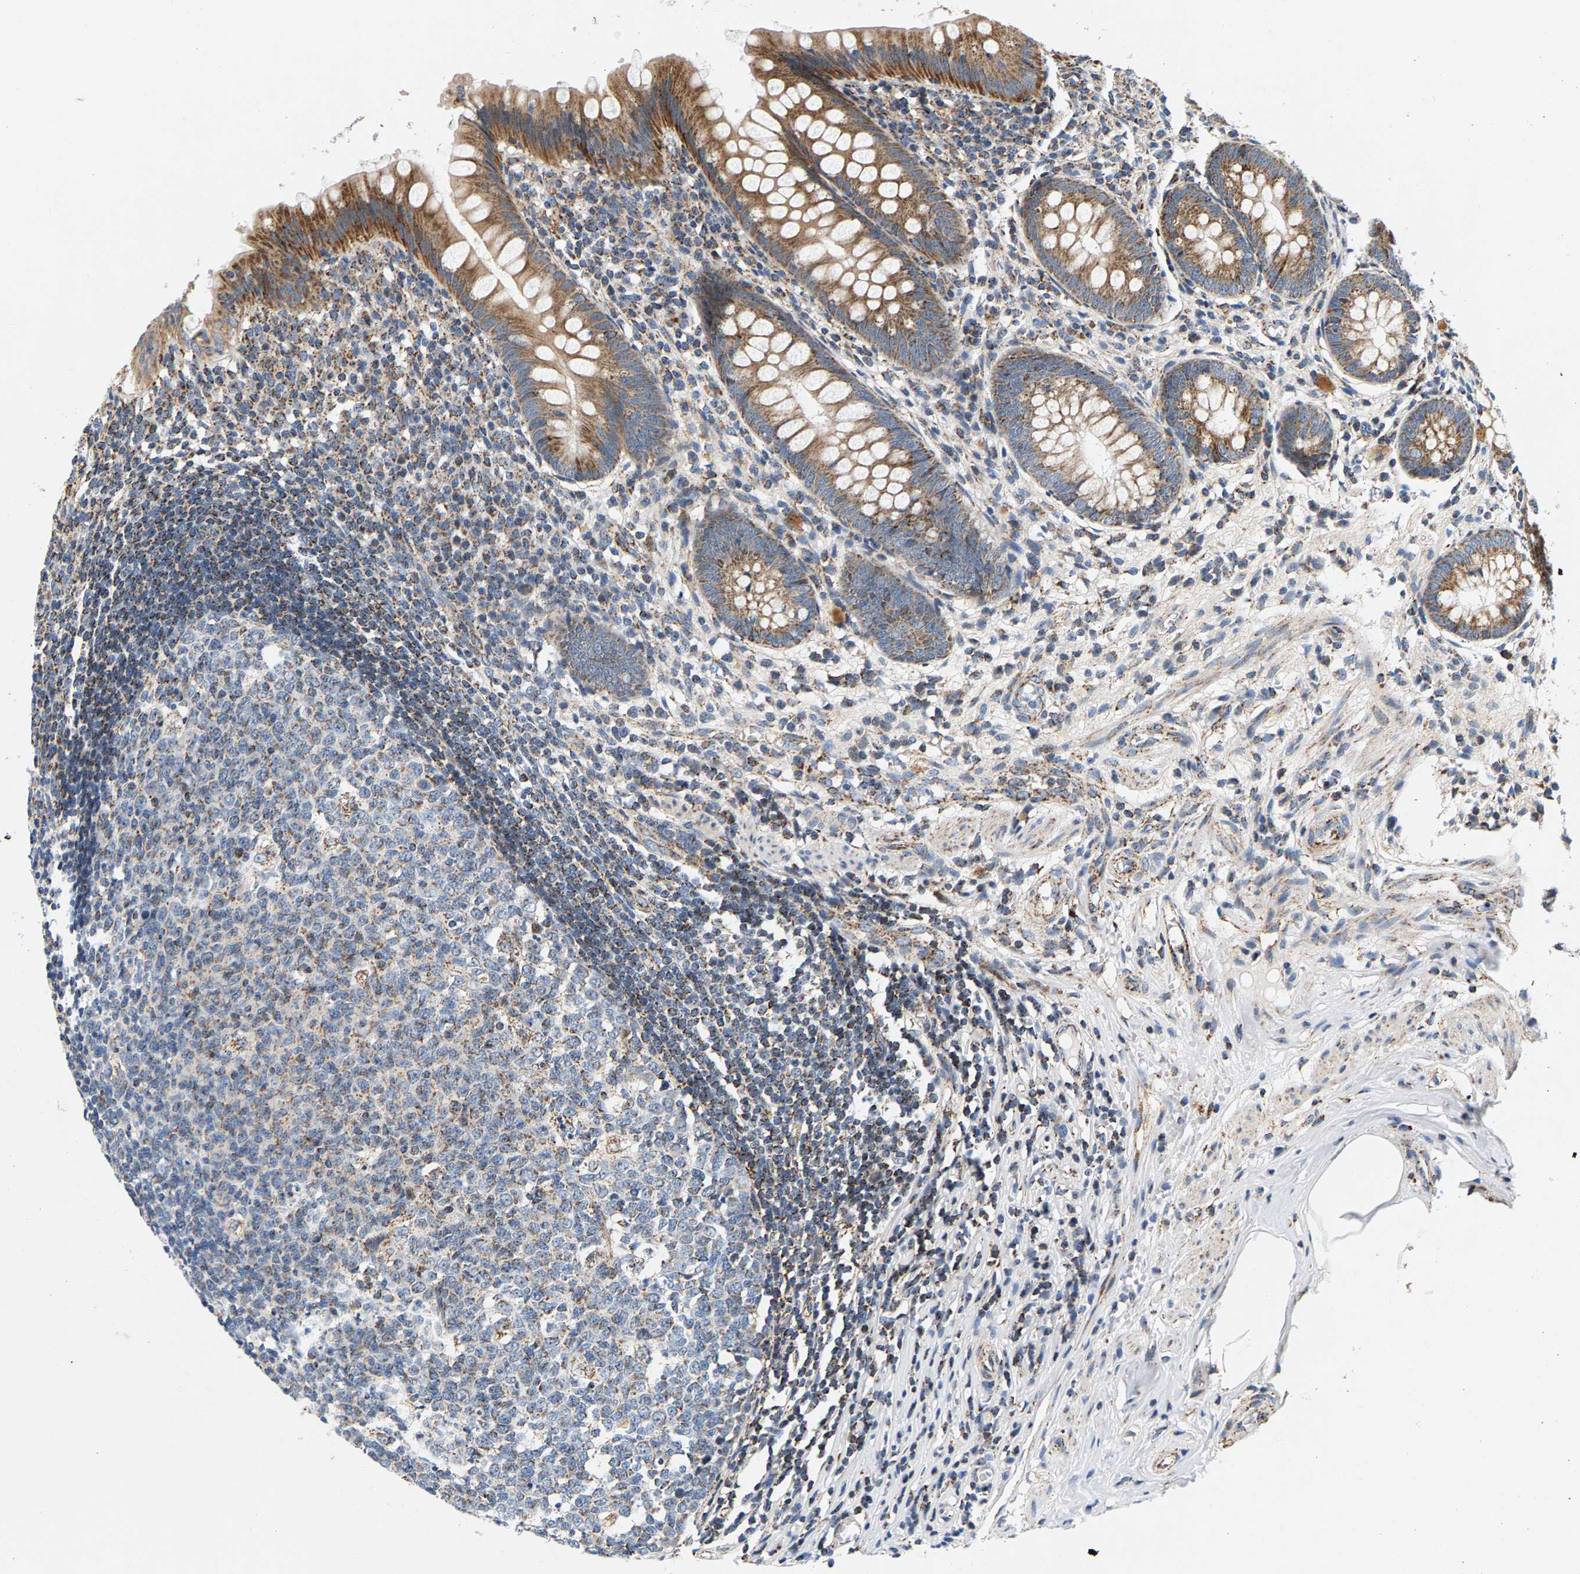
{"staining": {"intensity": "moderate", "quantity": ">75%", "location": "cytoplasmic/membranous"}, "tissue": "appendix", "cell_type": "Glandular cells", "image_type": "normal", "snomed": [{"axis": "morphology", "description": "Normal tissue, NOS"}, {"axis": "topography", "description": "Appendix"}], "caption": "Immunohistochemical staining of unremarkable human appendix reveals moderate cytoplasmic/membranous protein staining in approximately >75% of glandular cells.", "gene": "PDE1A", "patient": {"sex": "male", "age": 56}}